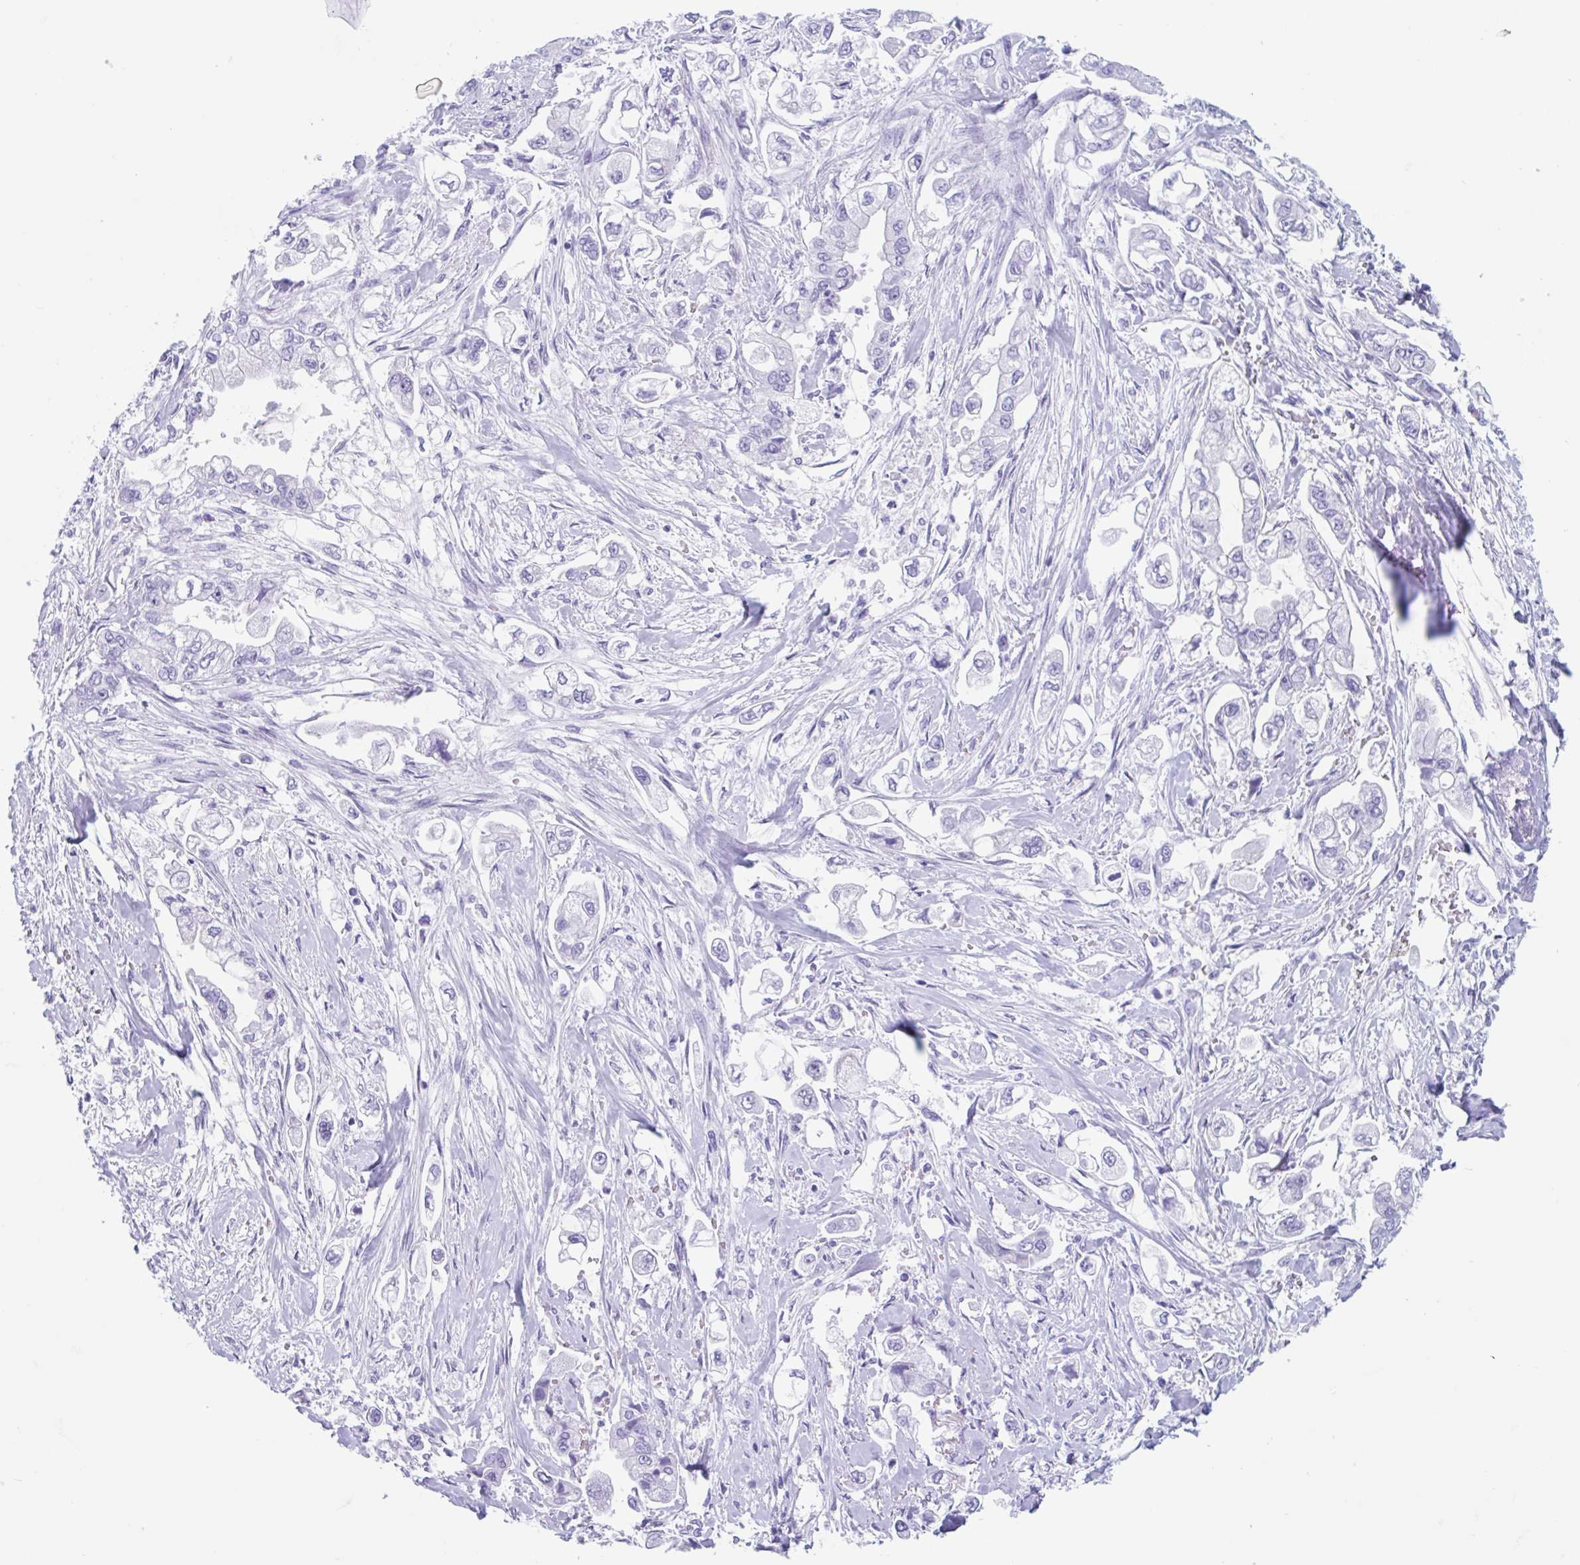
{"staining": {"intensity": "negative", "quantity": "none", "location": "none"}, "tissue": "stomach cancer", "cell_type": "Tumor cells", "image_type": "cancer", "snomed": [{"axis": "morphology", "description": "Adenocarcinoma, NOS"}, {"axis": "topography", "description": "Stomach"}], "caption": "Tumor cells are negative for brown protein staining in stomach cancer. (Brightfield microscopy of DAB (3,3'-diaminobenzidine) IHC at high magnification).", "gene": "CPTP", "patient": {"sex": "male", "age": 62}}